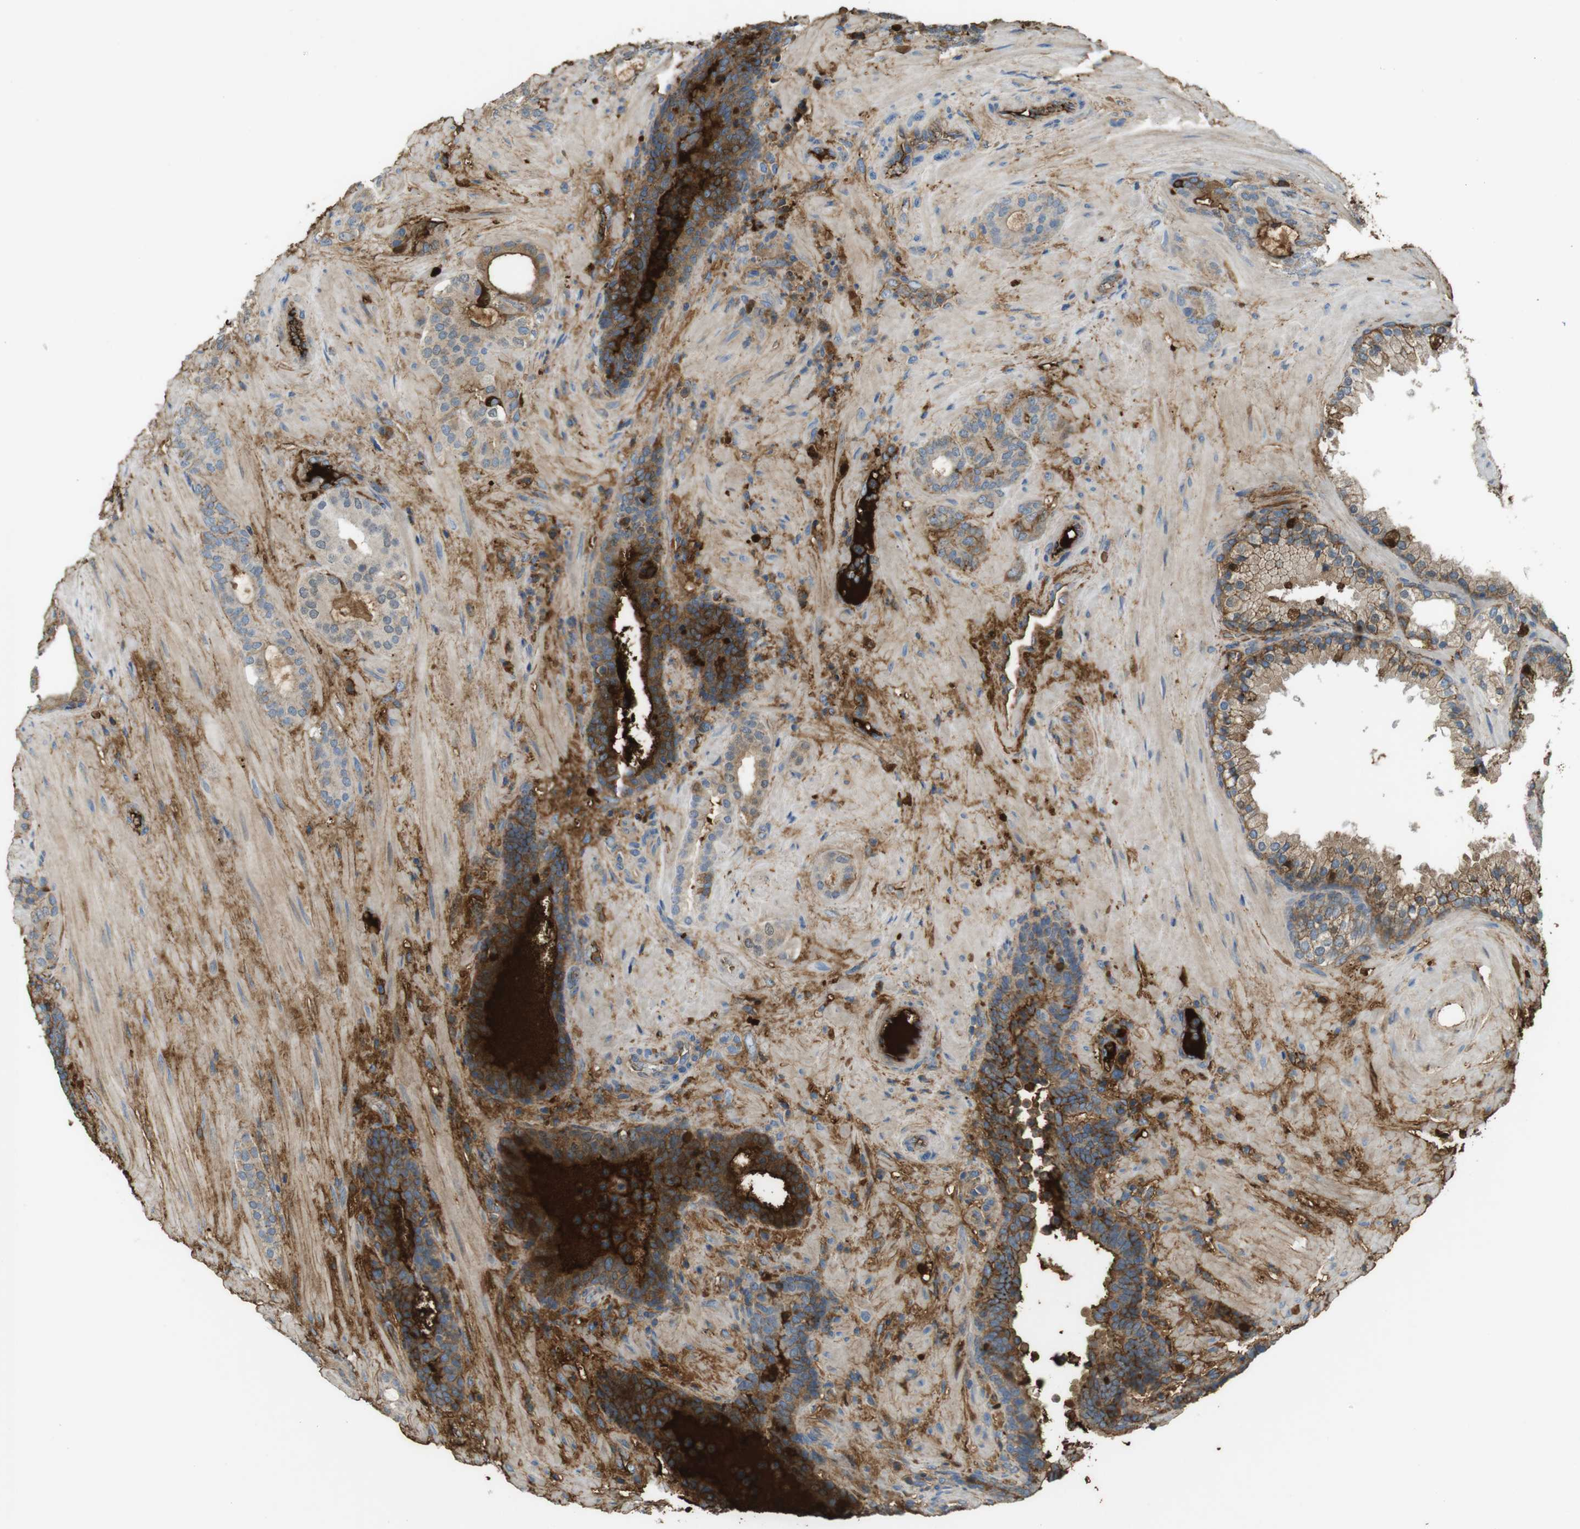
{"staining": {"intensity": "strong", "quantity": "25%-75%", "location": "cytoplasmic/membranous"}, "tissue": "prostate cancer", "cell_type": "Tumor cells", "image_type": "cancer", "snomed": [{"axis": "morphology", "description": "Adenocarcinoma, Low grade"}, {"axis": "topography", "description": "Prostate"}], "caption": "A micrograph showing strong cytoplasmic/membranous staining in approximately 25%-75% of tumor cells in adenocarcinoma (low-grade) (prostate), as visualized by brown immunohistochemical staining.", "gene": "LTBP4", "patient": {"sex": "male", "age": 63}}